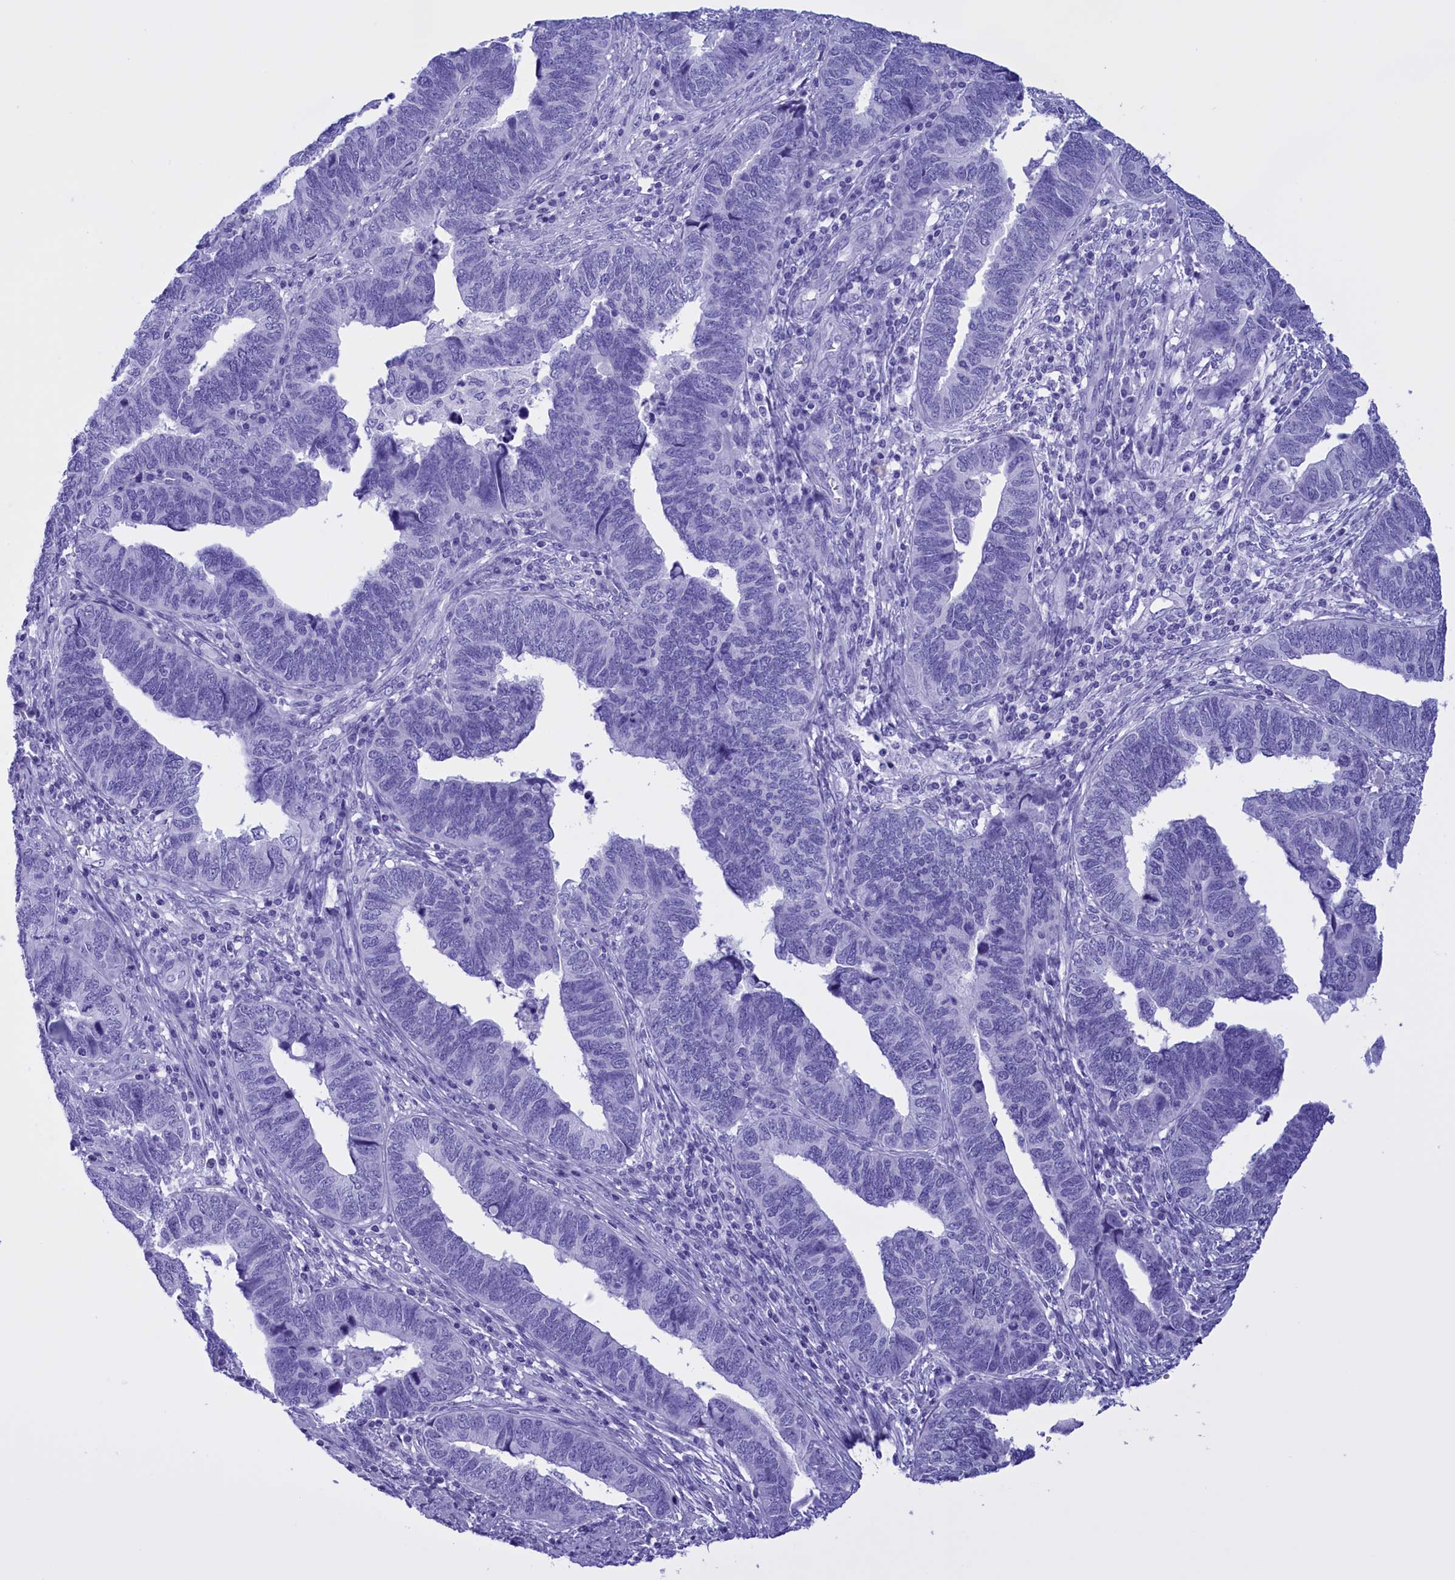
{"staining": {"intensity": "negative", "quantity": "none", "location": "none"}, "tissue": "endometrial cancer", "cell_type": "Tumor cells", "image_type": "cancer", "snomed": [{"axis": "morphology", "description": "Adenocarcinoma, NOS"}, {"axis": "topography", "description": "Endometrium"}], "caption": "A high-resolution micrograph shows immunohistochemistry (IHC) staining of endometrial cancer, which shows no significant positivity in tumor cells.", "gene": "BRI3", "patient": {"sex": "female", "age": 79}}